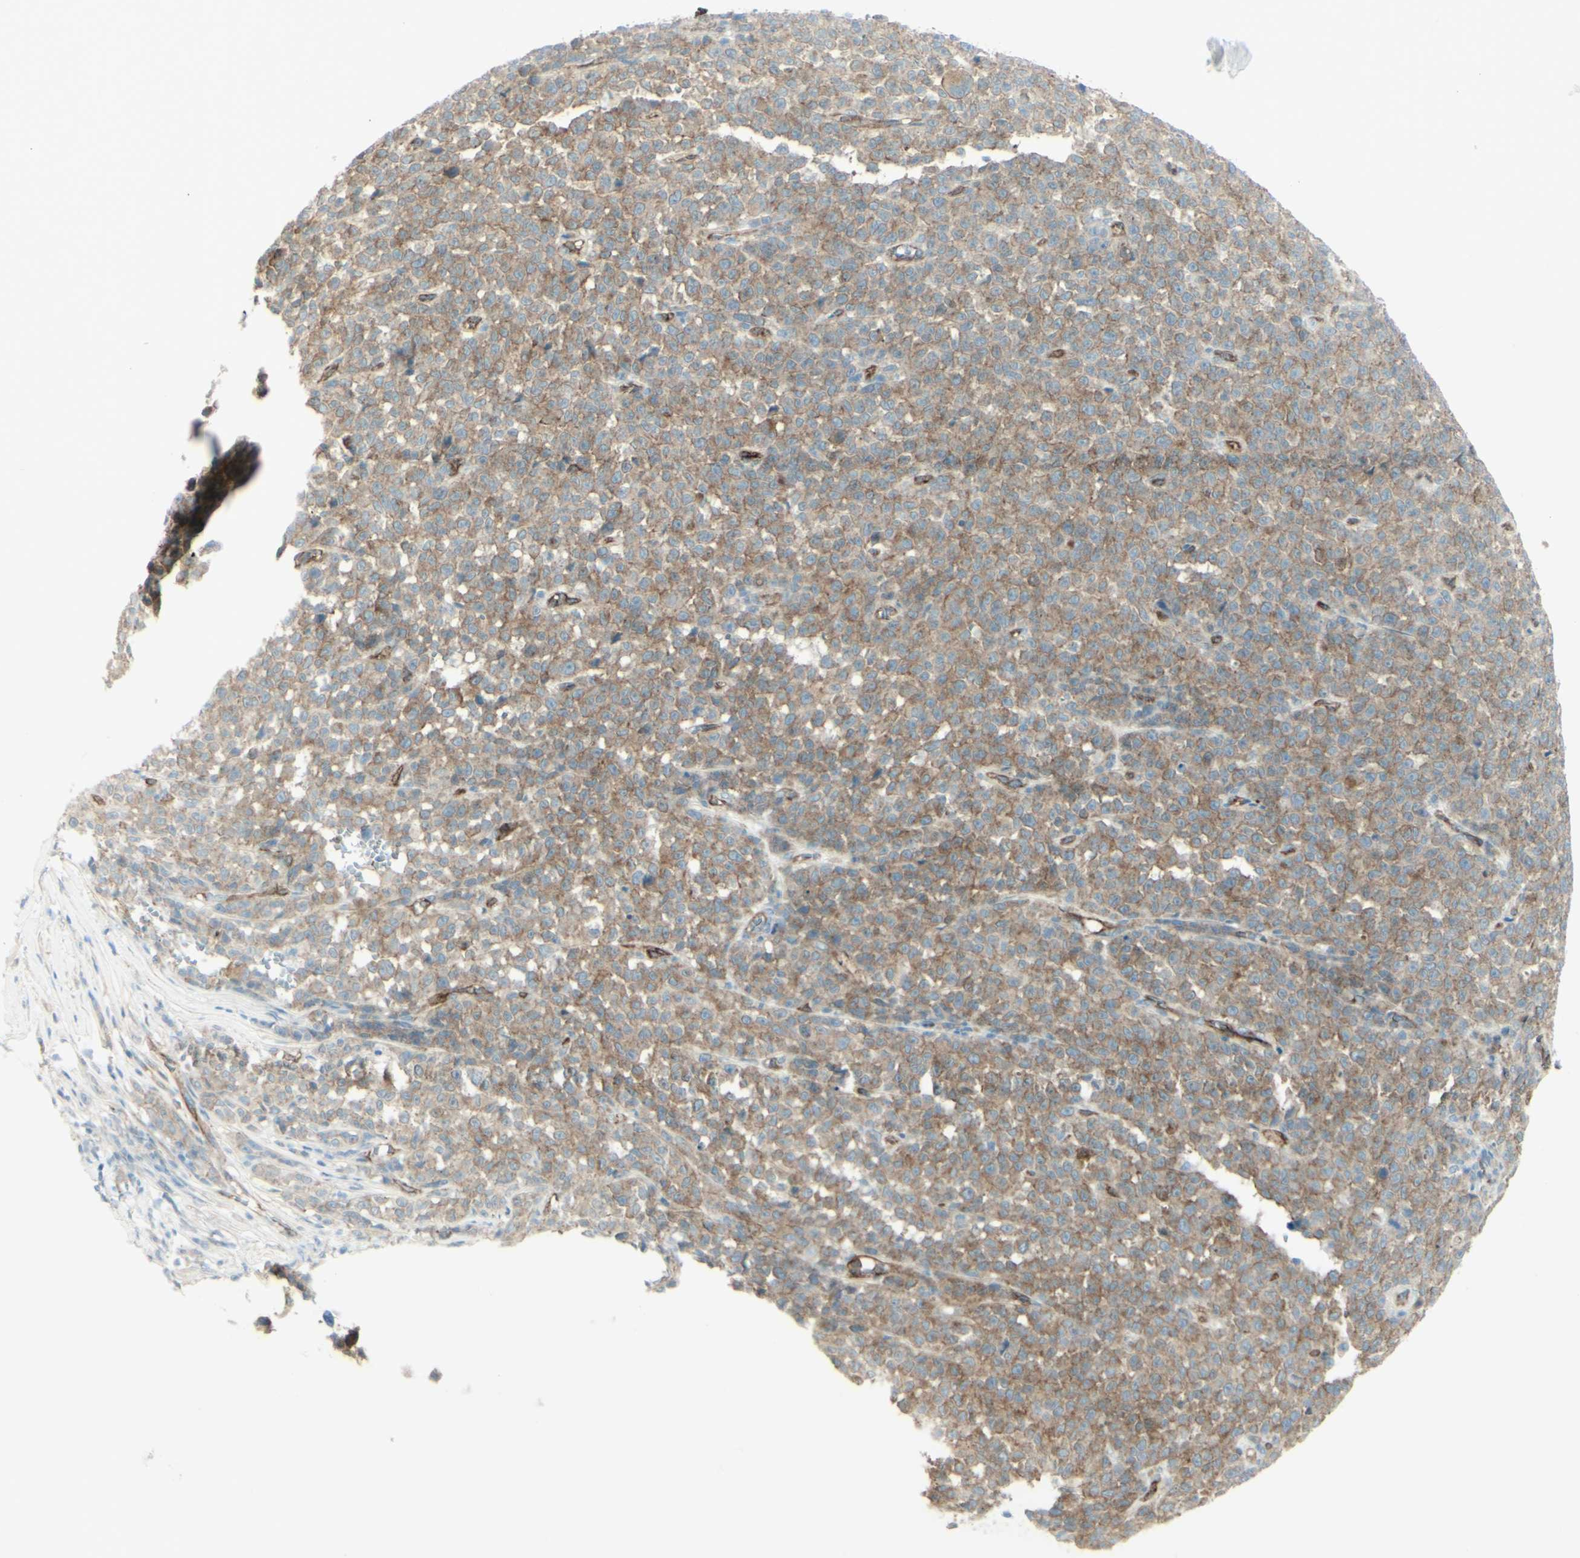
{"staining": {"intensity": "moderate", "quantity": "25%-75%", "location": "cytoplasmic/membranous"}, "tissue": "melanoma", "cell_type": "Tumor cells", "image_type": "cancer", "snomed": [{"axis": "morphology", "description": "Malignant melanoma, NOS"}, {"axis": "topography", "description": "Skin"}], "caption": "This is an image of immunohistochemistry staining of melanoma, which shows moderate positivity in the cytoplasmic/membranous of tumor cells.", "gene": "MYO6", "patient": {"sex": "female", "age": 82}}